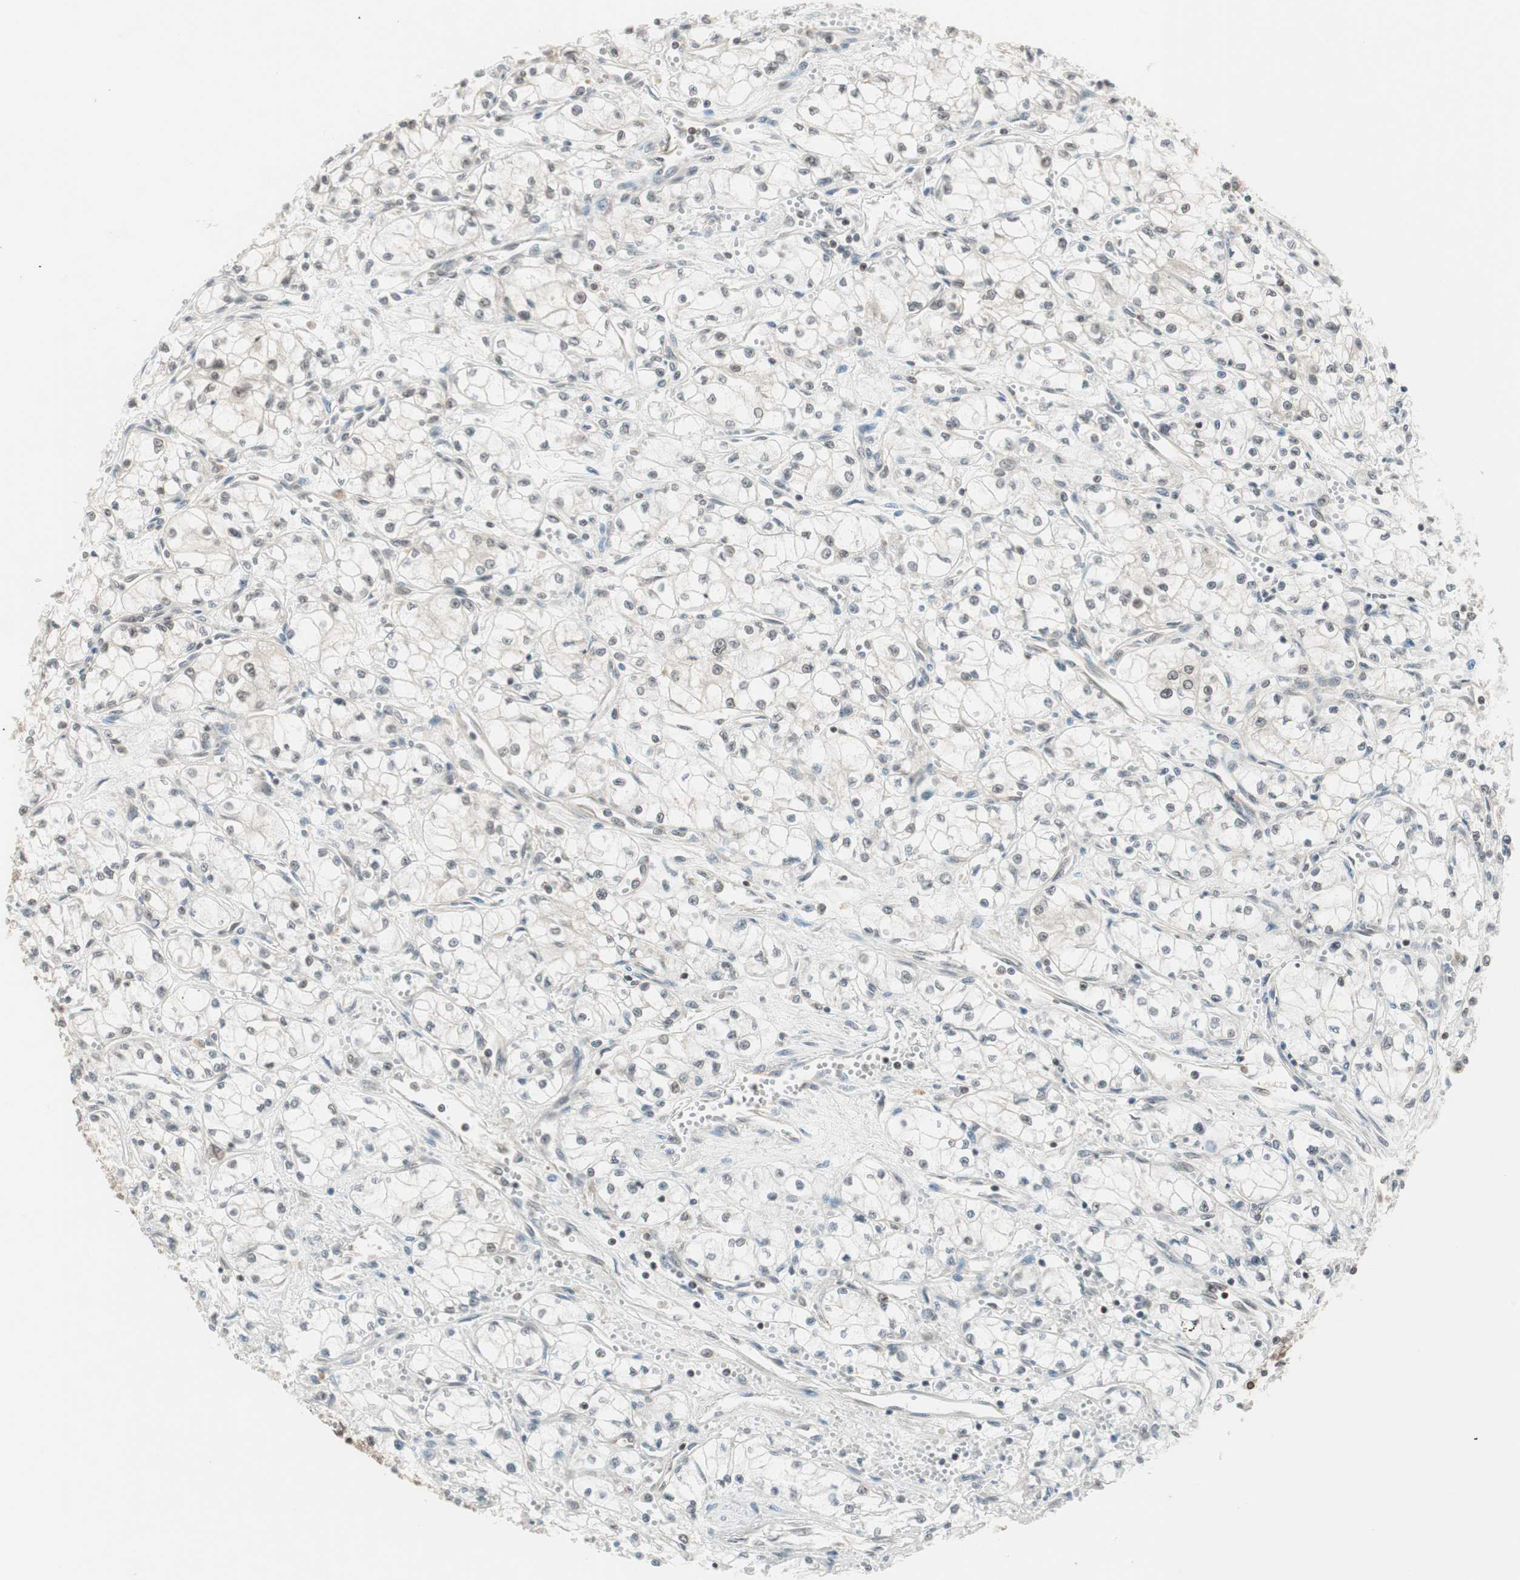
{"staining": {"intensity": "weak", "quantity": "<25%", "location": "nuclear"}, "tissue": "renal cancer", "cell_type": "Tumor cells", "image_type": "cancer", "snomed": [{"axis": "morphology", "description": "Normal tissue, NOS"}, {"axis": "morphology", "description": "Adenocarcinoma, NOS"}, {"axis": "topography", "description": "Kidney"}], "caption": "High power microscopy photomicrograph of an immunohistochemistry photomicrograph of renal cancer, revealing no significant staining in tumor cells.", "gene": "UBE2I", "patient": {"sex": "male", "age": 59}}